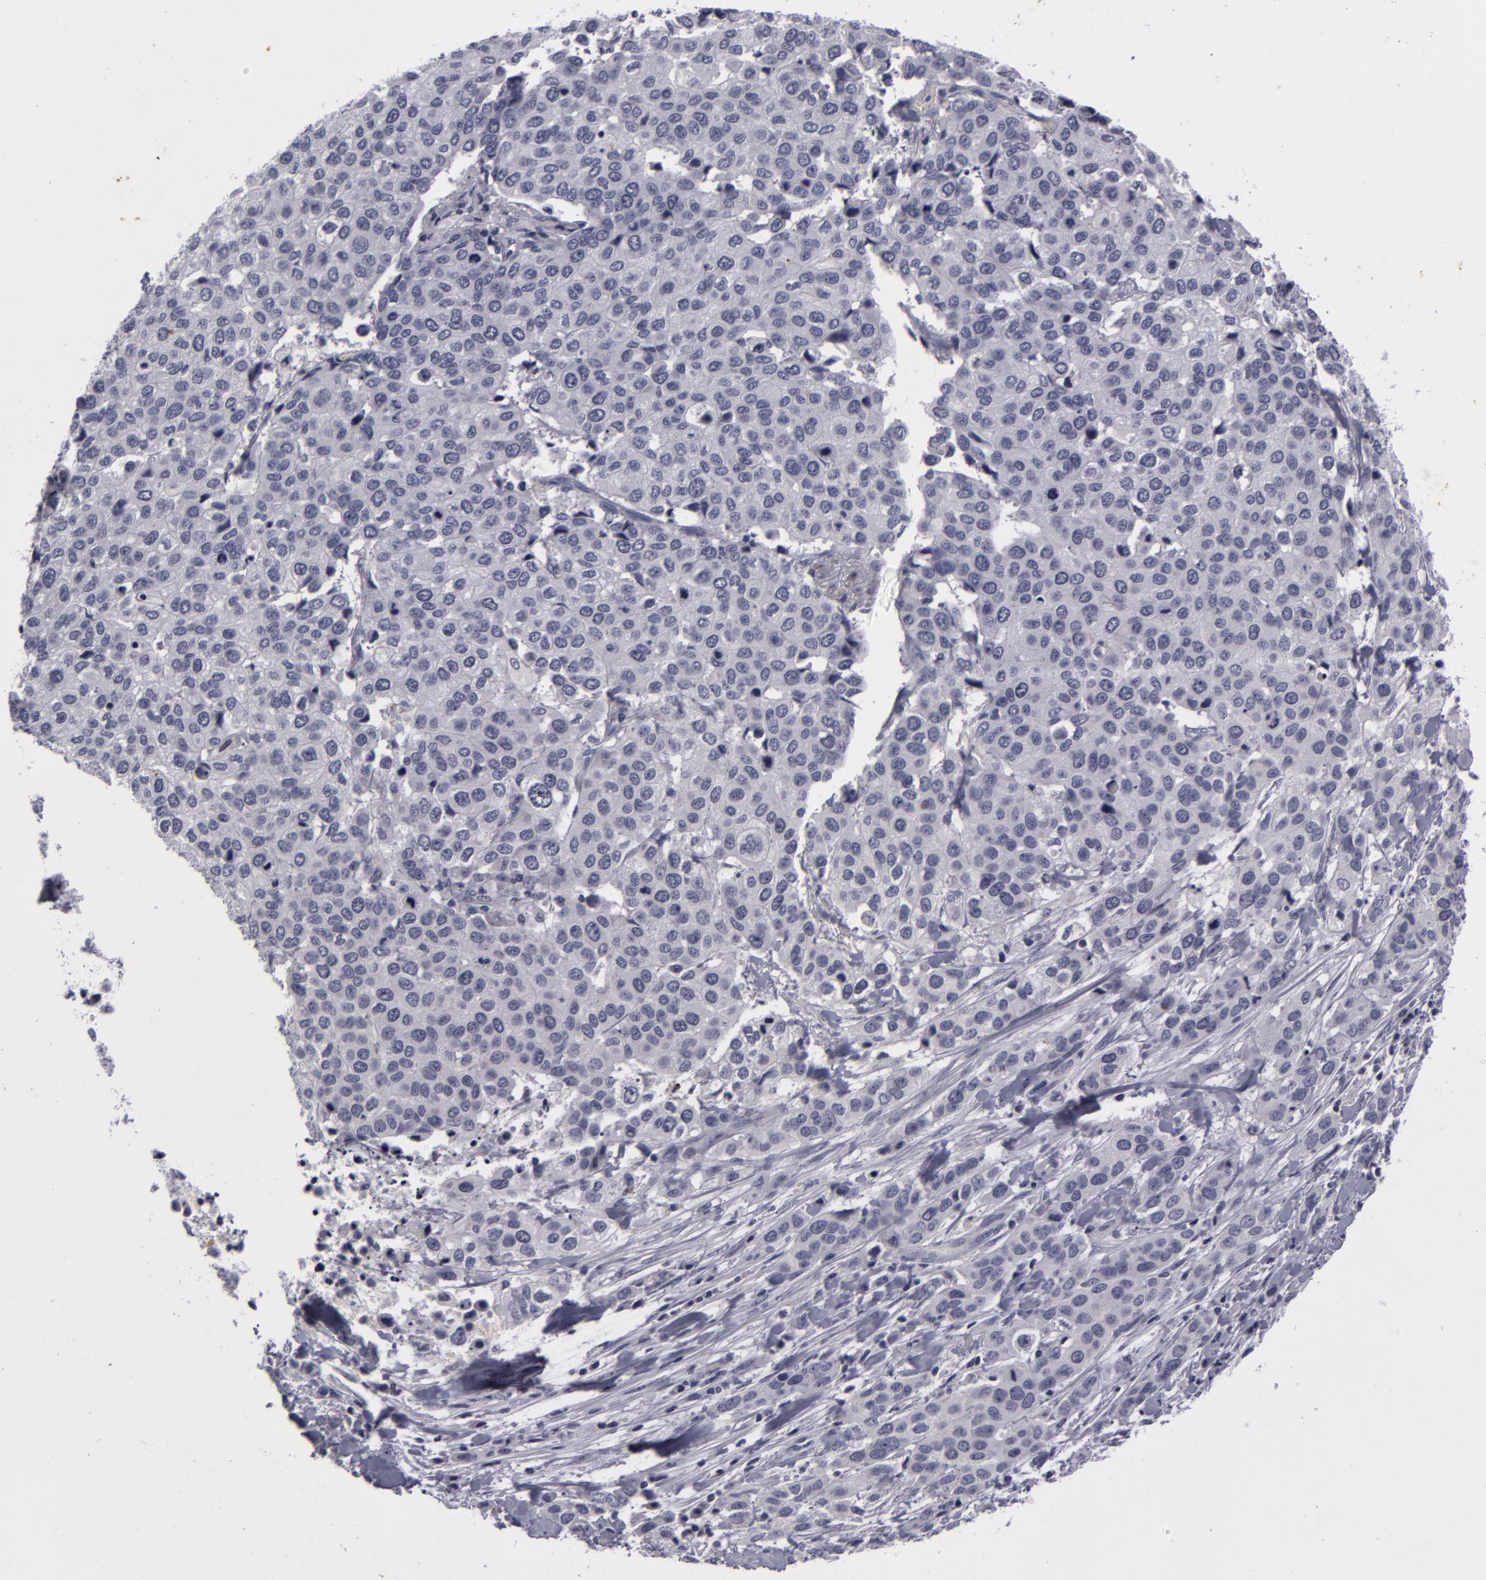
{"staining": {"intensity": "negative", "quantity": "none", "location": "none"}, "tissue": "cervical cancer", "cell_type": "Tumor cells", "image_type": "cancer", "snomed": [{"axis": "morphology", "description": "Squamous cell carcinoma, NOS"}, {"axis": "topography", "description": "Cervix"}], "caption": "Histopathology image shows no protein expression in tumor cells of cervical squamous cell carcinoma tissue.", "gene": "NLGN4X", "patient": {"sex": "female", "age": 54}}